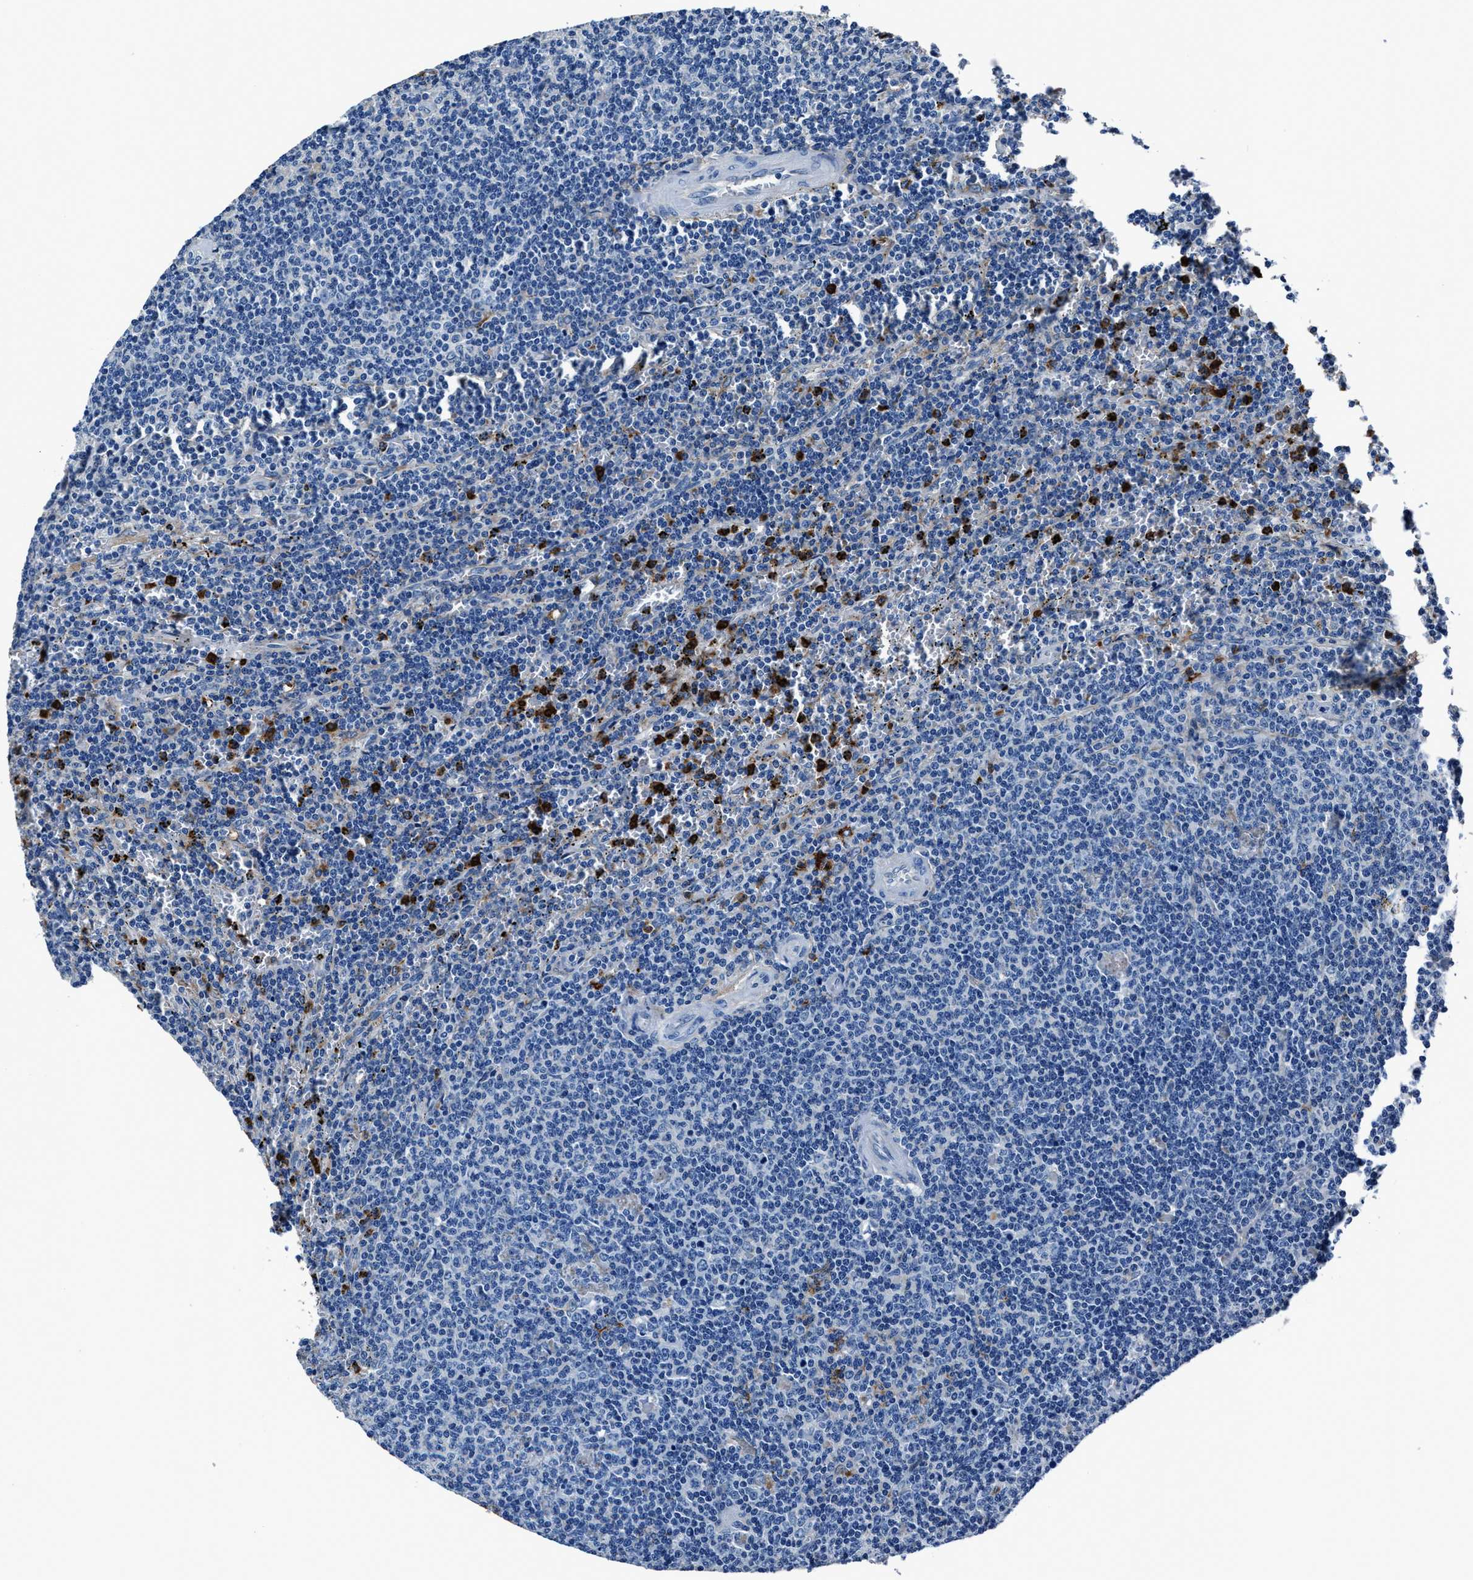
{"staining": {"intensity": "negative", "quantity": "none", "location": "none"}, "tissue": "lymphoma", "cell_type": "Tumor cells", "image_type": "cancer", "snomed": [{"axis": "morphology", "description": "Malignant lymphoma, non-Hodgkin's type, Low grade"}, {"axis": "topography", "description": "Spleen"}], "caption": "Tumor cells show no significant positivity in lymphoma.", "gene": "FGL2", "patient": {"sex": "female", "age": 50}}